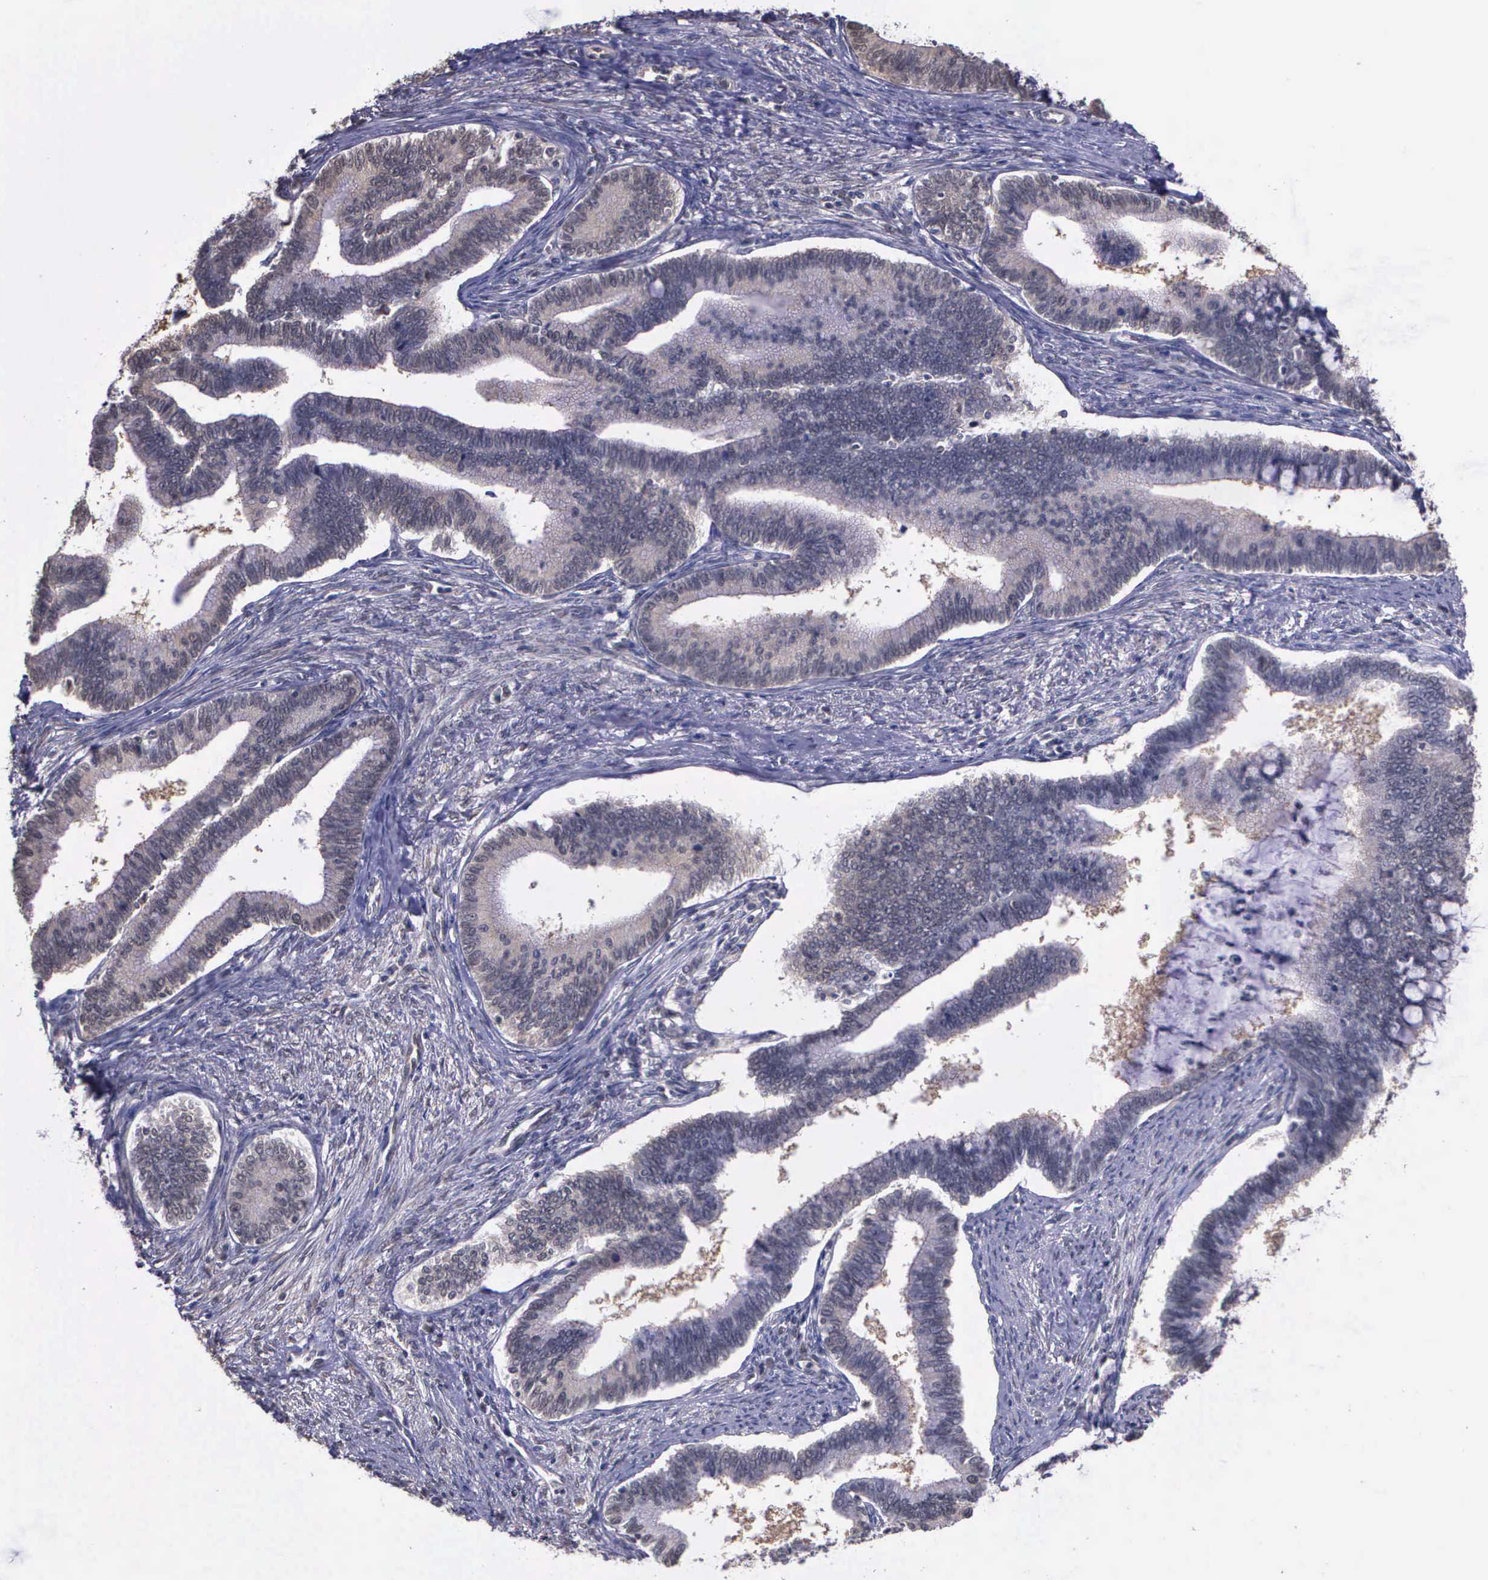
{"staining": {"intensity": "weak", "quantity": "<25%", "location": "cytoplasmic/membranous"}, "tissue": "cervical cancer", "cell_type": "Tumor cells", "image_type": "cancer", "snomed": [{"axis": "morphology", "description": "Adenocarcinoma, NOS"}, {"axis": "topography", "description": "Cervix"}], "caption": "This is an immunohistochemistry photomicrograph of human cervical cancer (adenocarcinoma). There is no expression in tumor cells.", "gene": "PSMC1", "patient": {"sex": "female", "age": 36}}